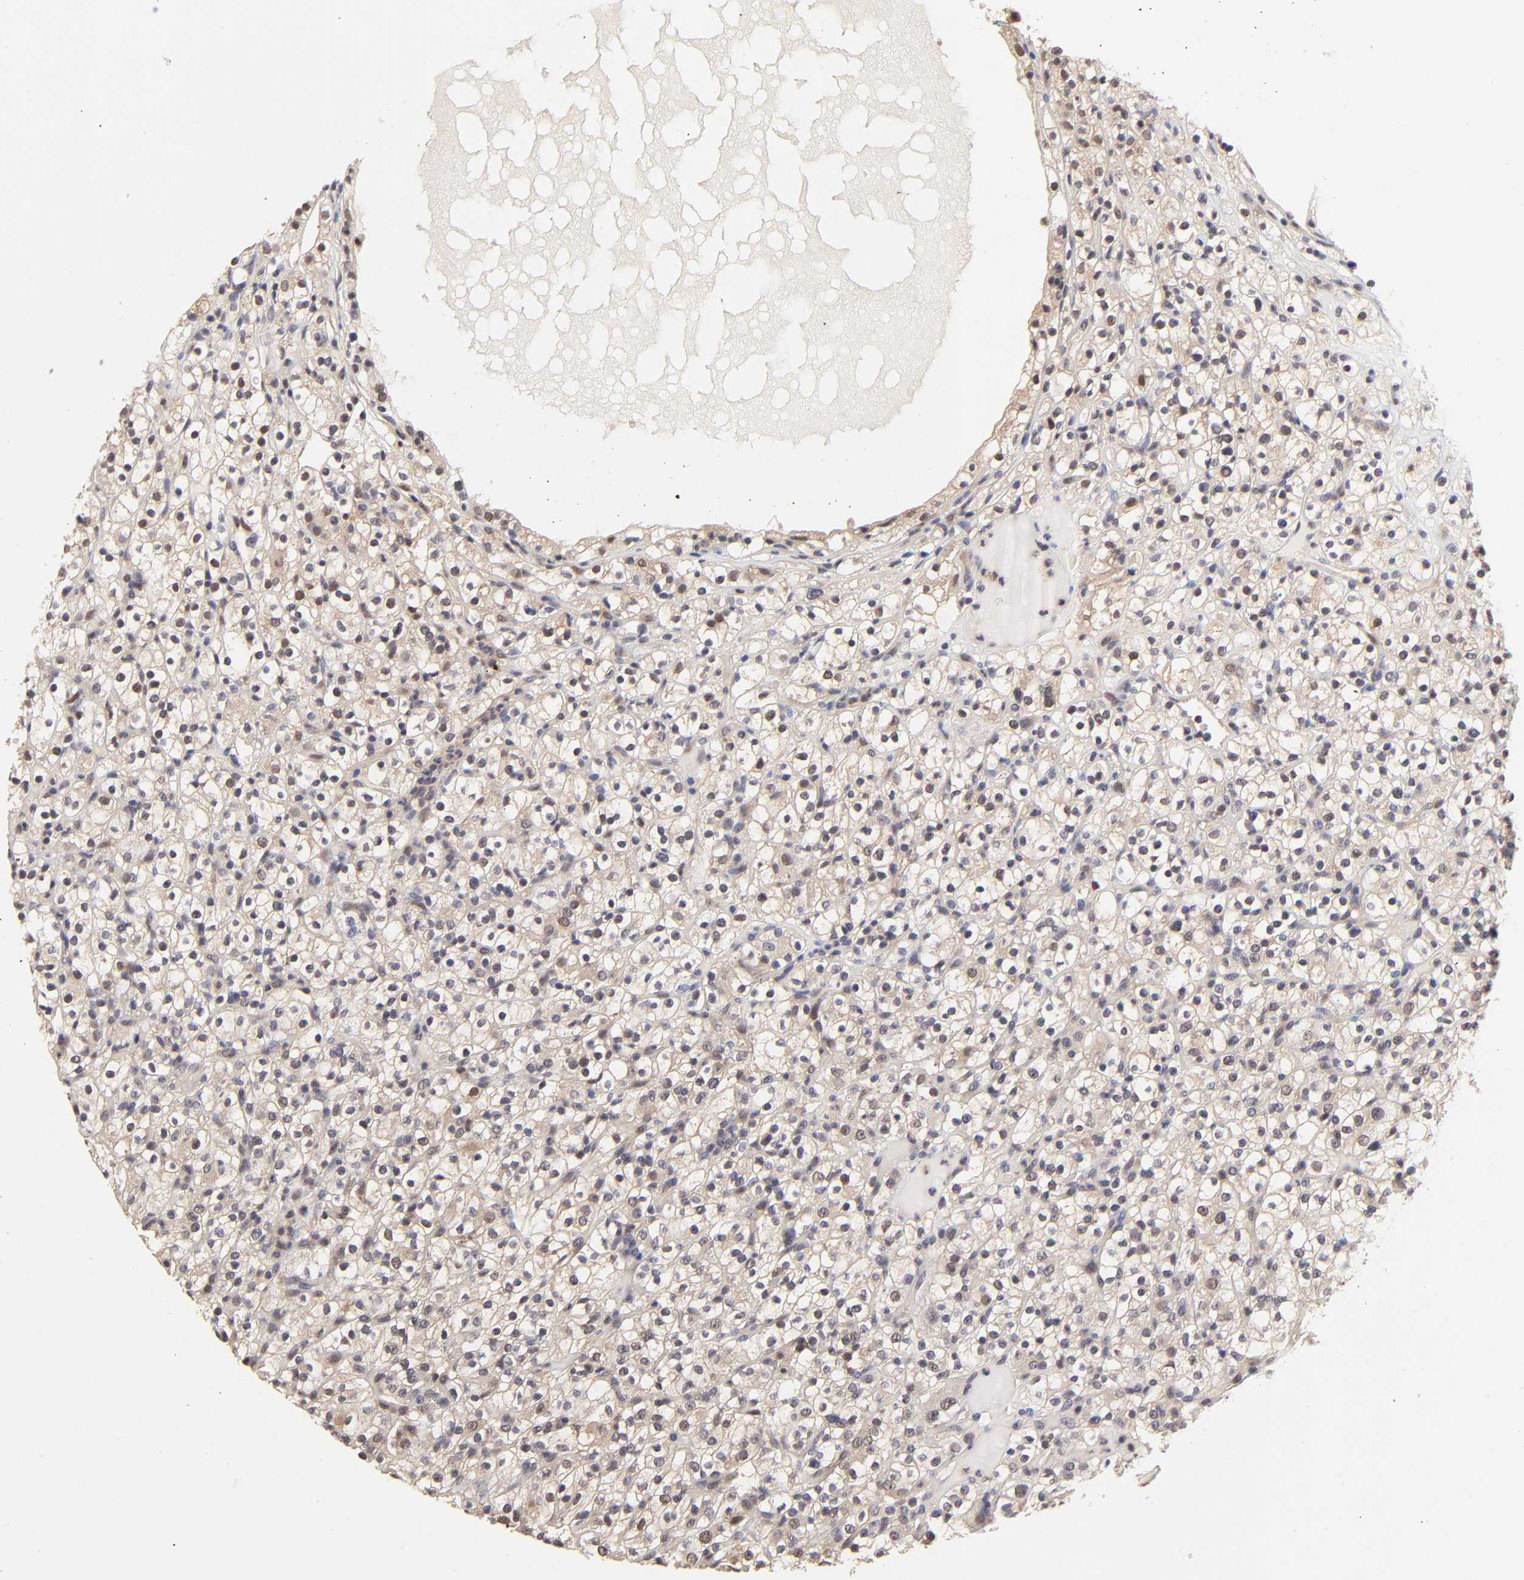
{"staining": {"intensity": "weak", "quantity": "<25%", "location": "nuclear"}, "tissue": "renal cancer", "cell_type": "Tumor cells", "image_type": "cancer", "snomed": [{"axis": "morphology", "description": "Normal tissue, NOS"}, {"axis": "morphology", "description": "Adenocarcinoma, NOS"}, {"axis": "topography", "description": "Kidney"}], "caption": "A micrograph of human renal cancer is negative for staining in tumor cells.", "gene": "PSMC4", "patient": {"sex": "female", "age": 72}}